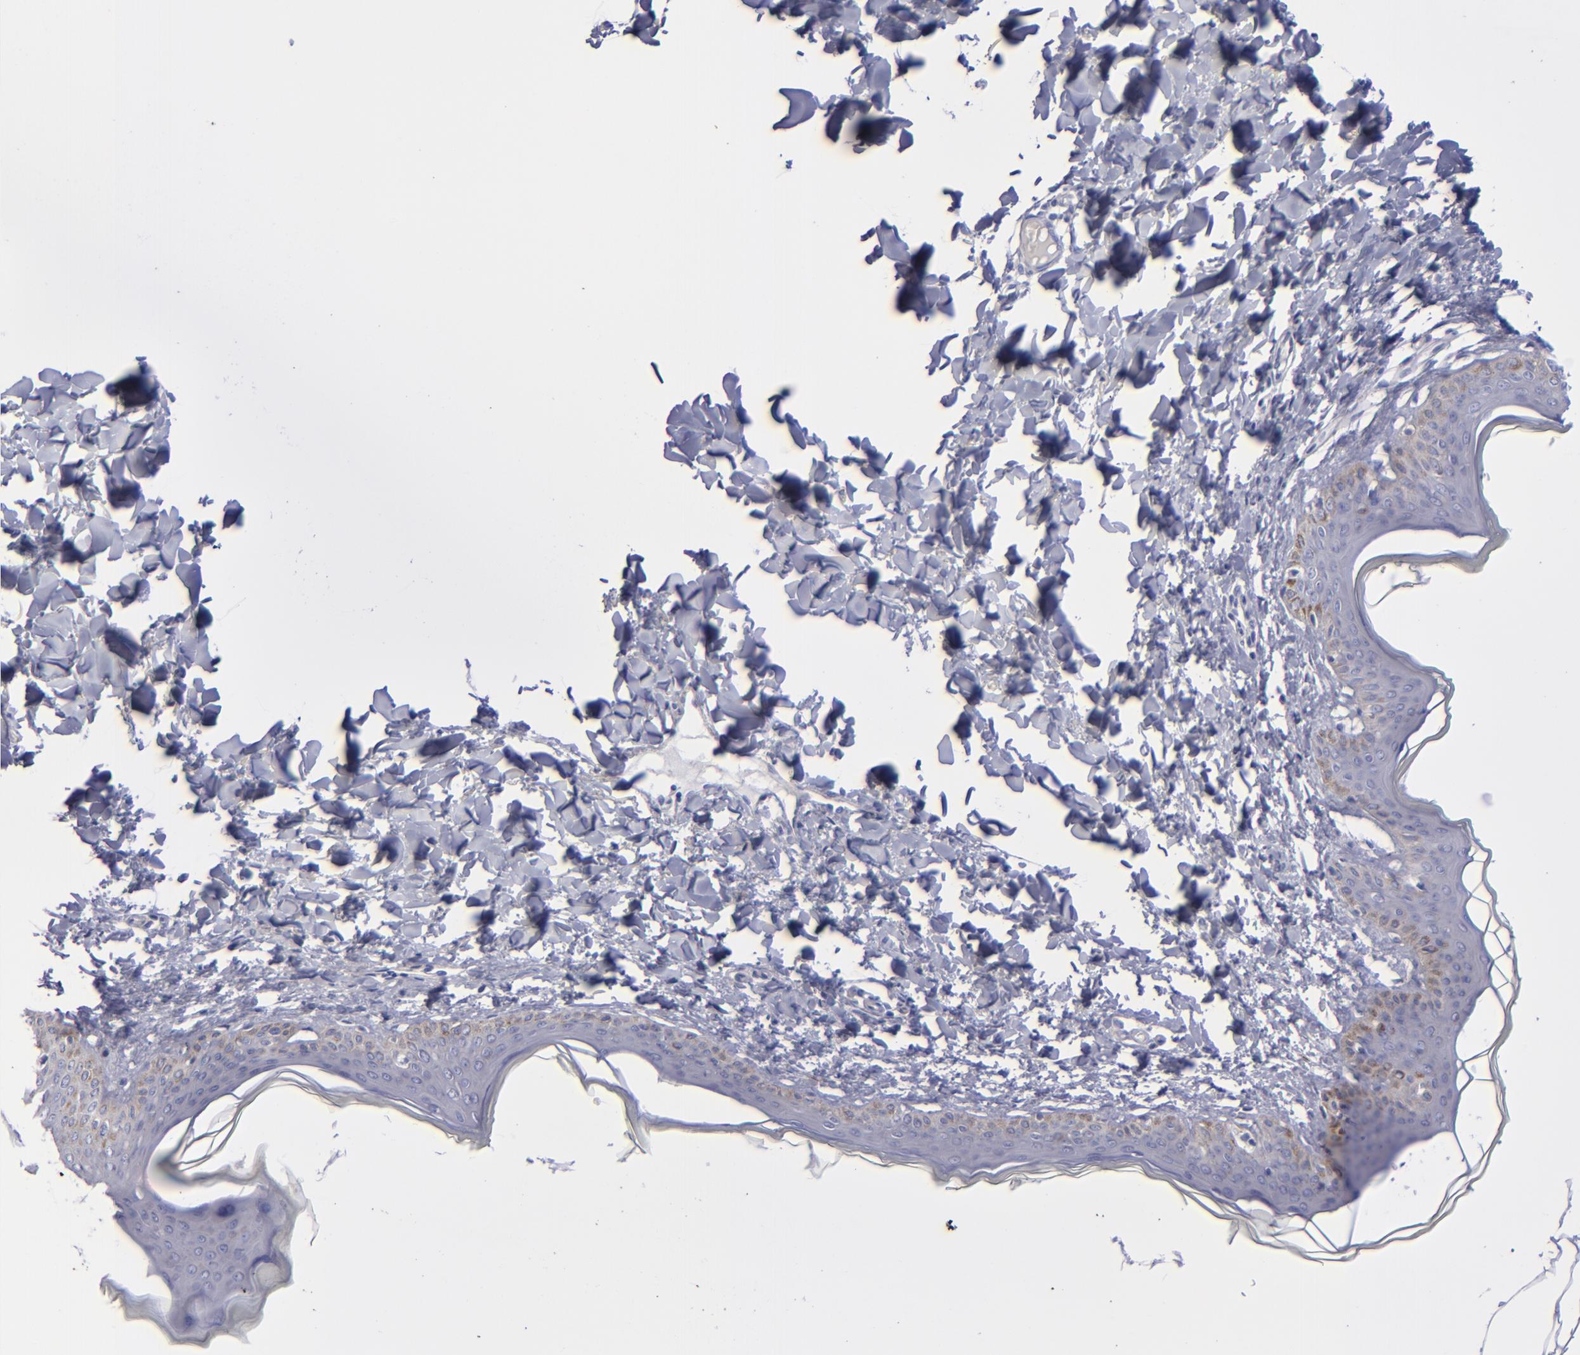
{"staining": {"intensity": "negative", "quantity": "none", "location": "none"}, "tissue": "skin", "cell_type": "Fibroblasts", "image_type": "normal", "snomed": [{"axis": "morphology", "description": "Normal tissue, NOS"}, {"axis": "topography", "description": "Skin"}], "caption": "This is an immunohistochemistry micrograph of unremarkable human skin. There is no staining in fibroblasts.", "gene": "CD22", "patient": {"sex": "female", "age": 17}}